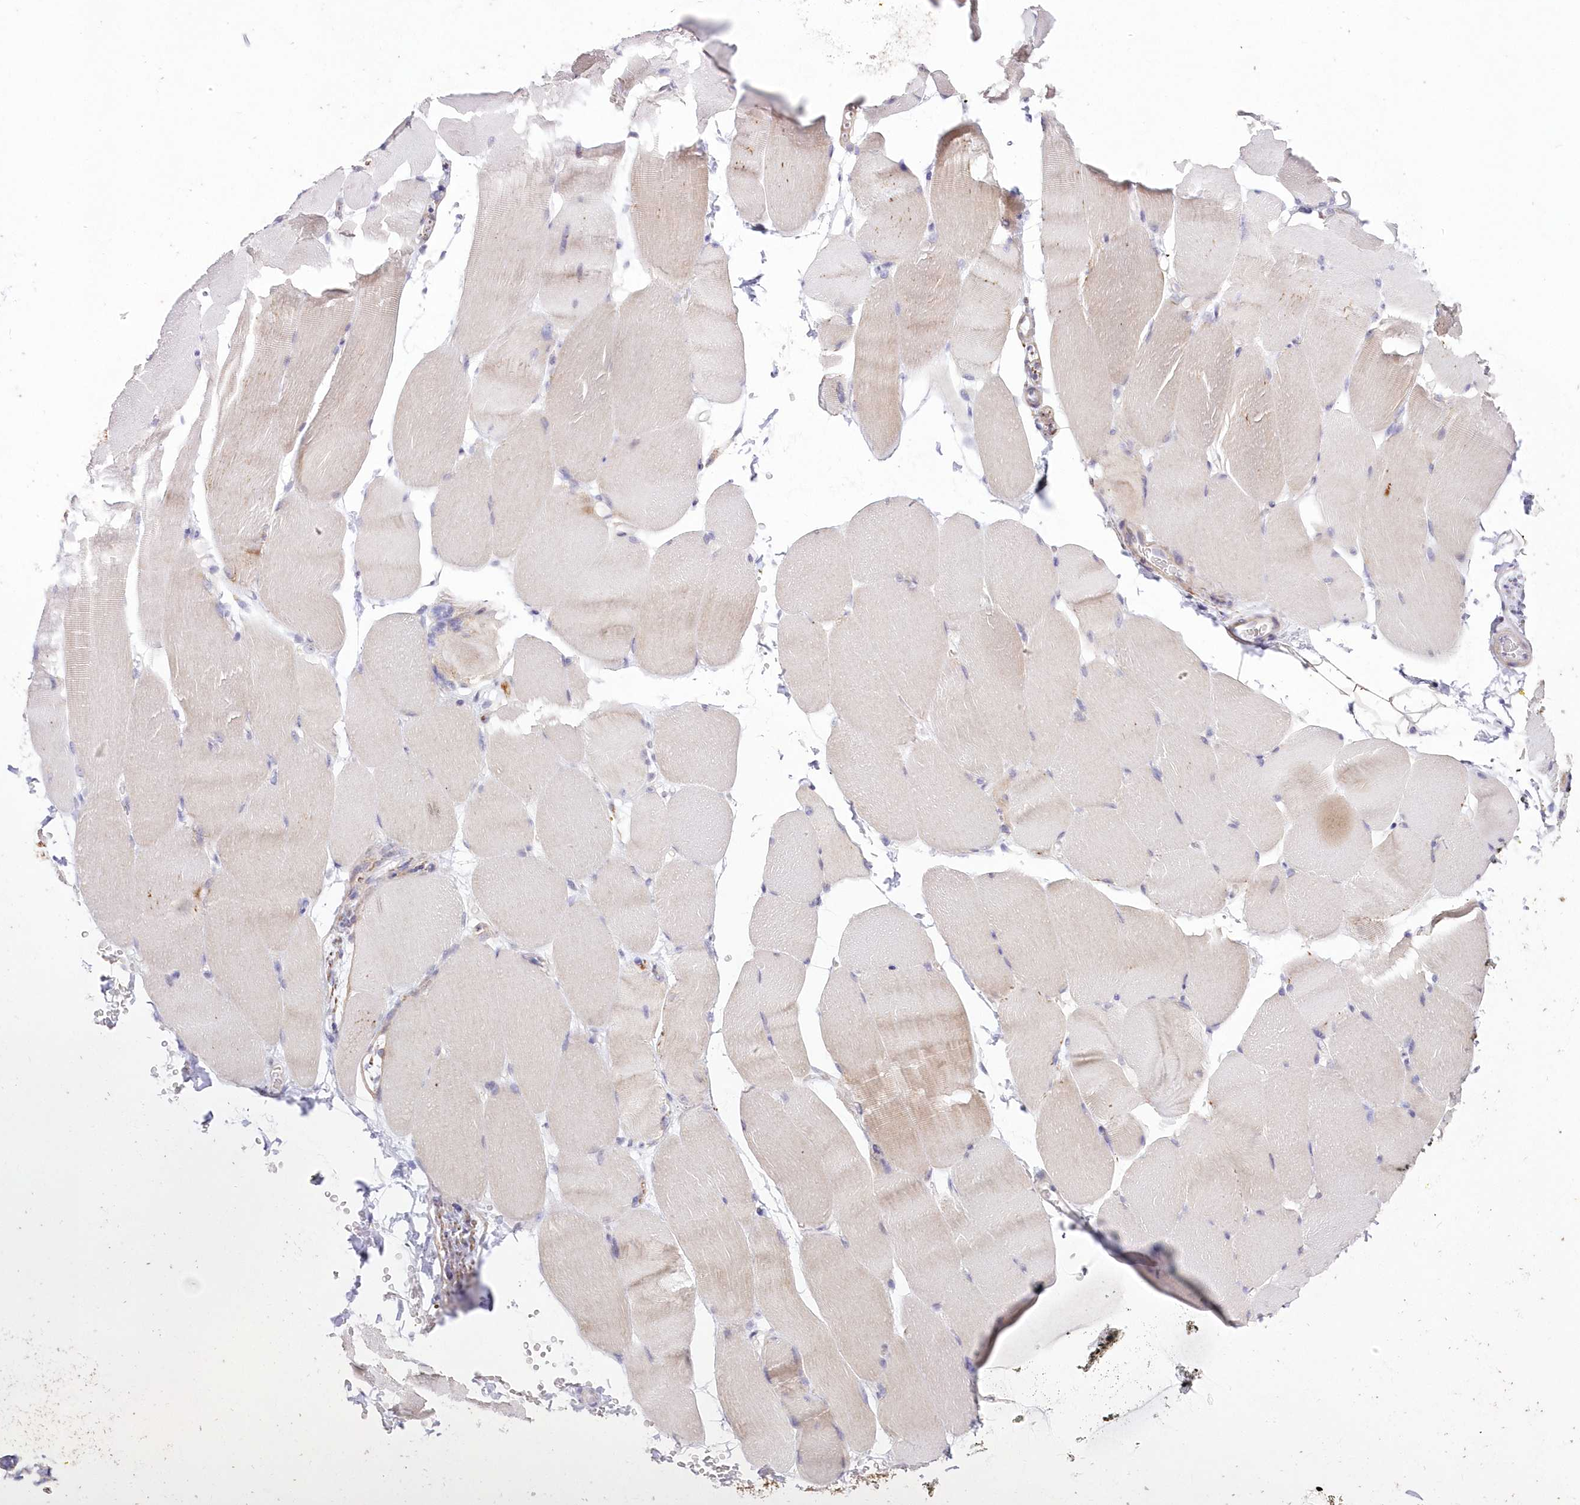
{"staining": {"intensity": "weak", "quantity": "<25%", "location": "cytoplasmic/membranous"}, "tissue": "skeletal muscle", "cell_type": "Myocytes", "image_type": "normal", "snomed": [{"axis": "morphology", "description": "Normal tissue, NOS"}, {"axis": "topography", "description": "Skeletal muscle"}, {"axis": "topography", "description": "Parathyroid gland"}], "caption": "The immunohistochemistry histopathology image has no significant staining in myocytes of skeletal muscle.", "gene": "FAM241B", "patient": {"sex": "female", "age": 37}}